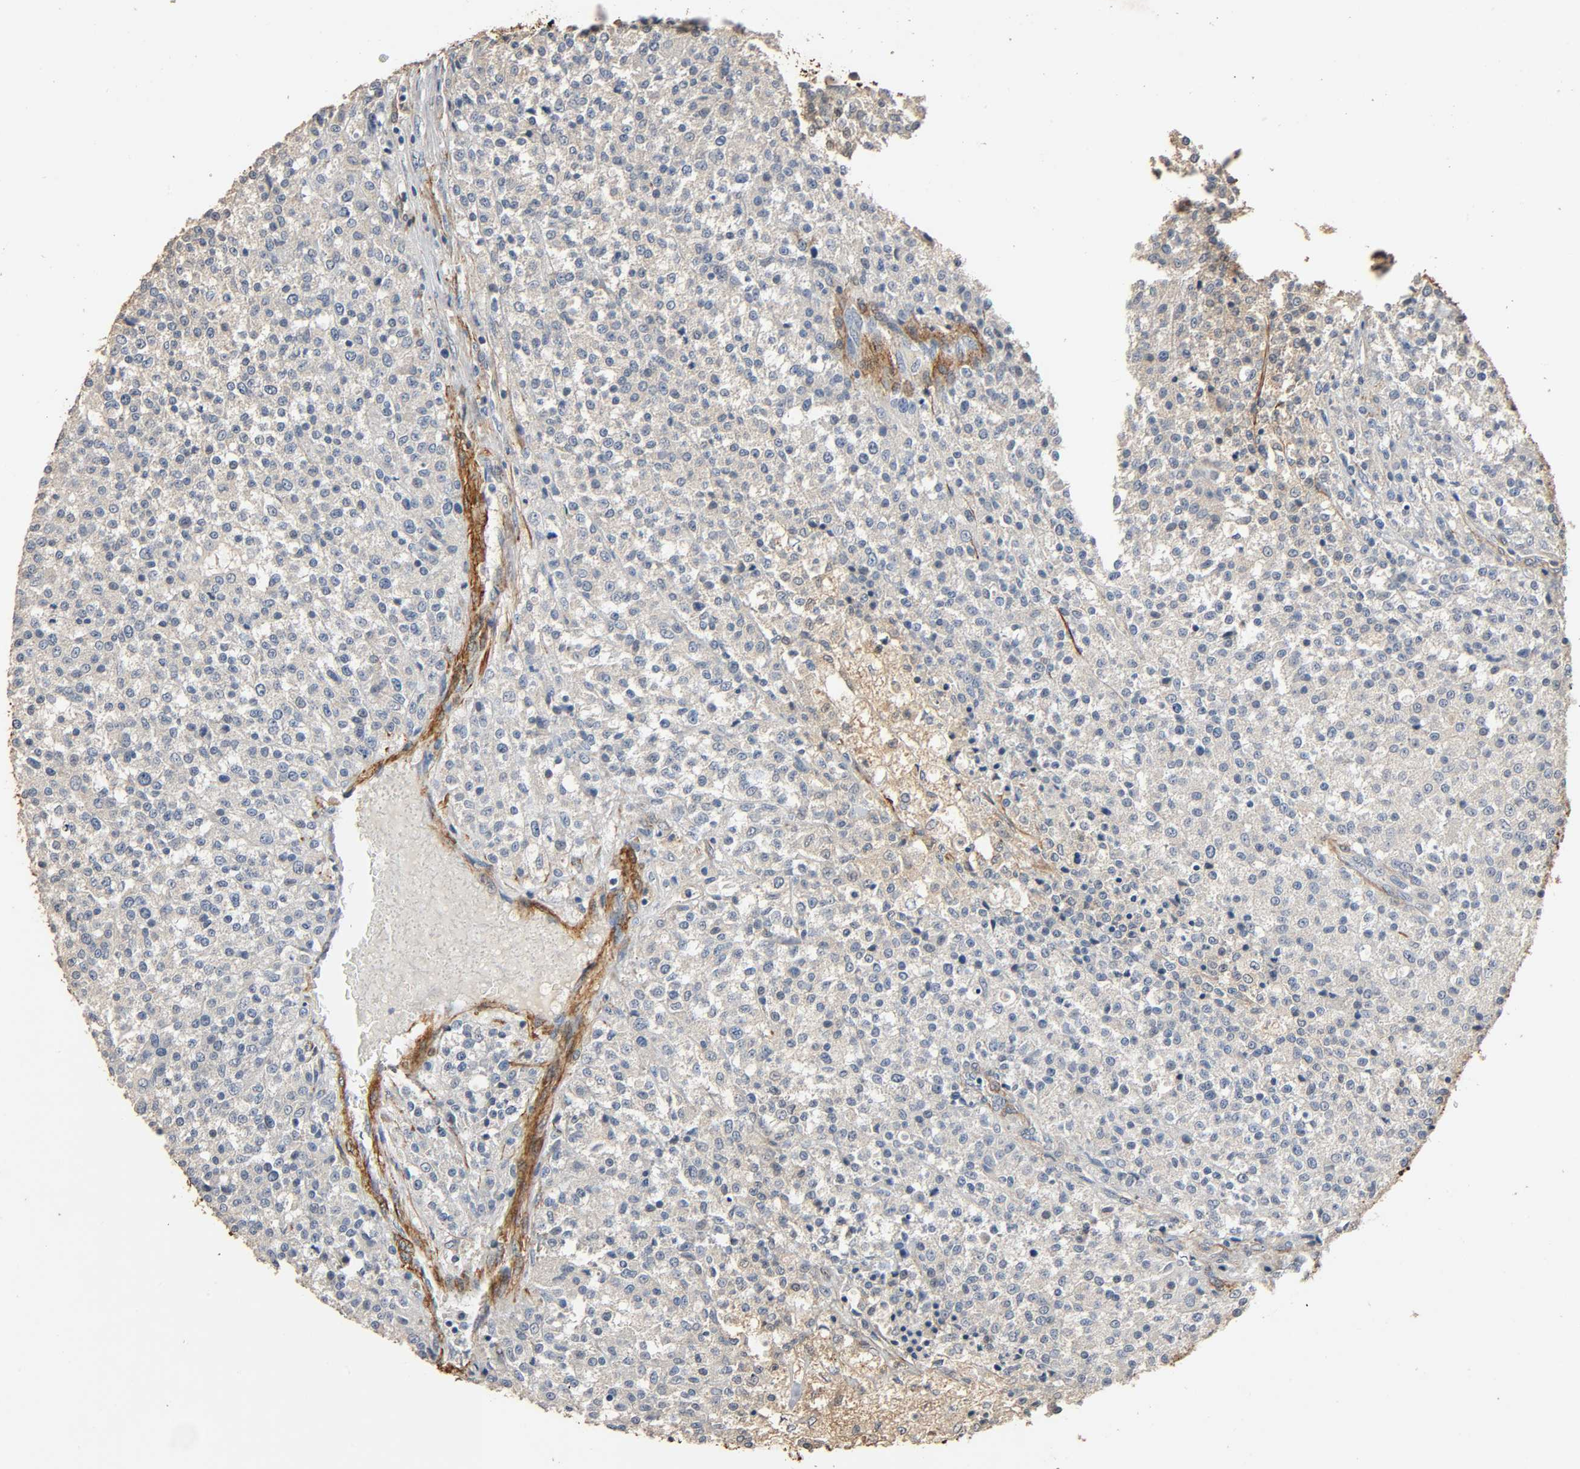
{"staining": {"intensity": "weak", "quantity": ">75%", "location": "cytoplasmic/membranous"}, "tissue": "testis cancer", "cell_type": "Tumor cells", "image_type": "cancer", "snomed": [{"axis": "morphology", "description": "Seminoma, NOS"}, {"axis": "topography", "description": "Testis"}], "caption": "Brown immunohistochemical staining in seminoma (testis) displays weak cytoplasmic/membranous expression in about >75% of tumor cells. The staining was performed using DAB, with brown indicating positive protein expression. Nuclei are stained blue with hematoxylin.", "gene": "GSTA3", "patient": {"sex": "male", "age": 59}}